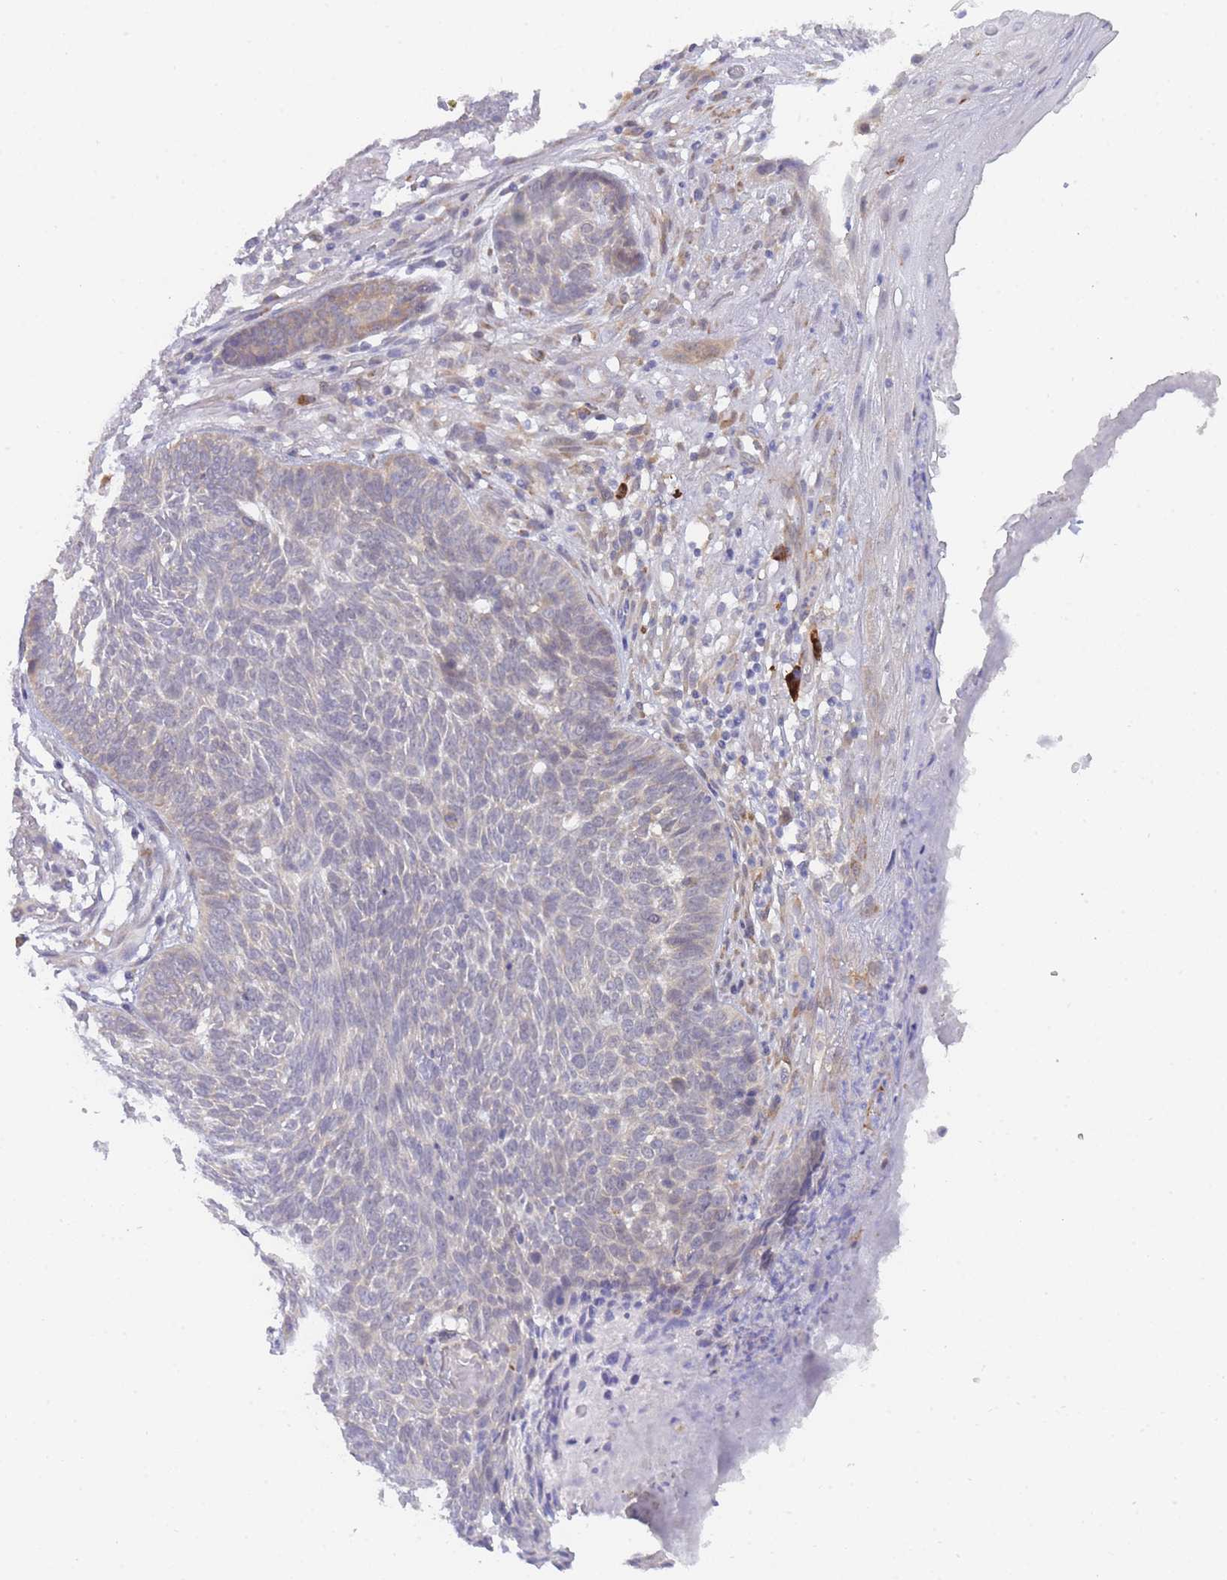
{"staining": {"intensity": "negative", "quantity": "none", "location": "none"}, "tissue": "skin cancer", "cell_type": "Tumor cells", "image_type": "cancer", "snomed": [{"axis": "morphology", "description": "Normal tissue, NOS"}, {"axis": "morphology", "description": "Basal cell carcinoma"}, {"axis": "topography", "description": "Skin"}], "caption": "Basal cell carcinoma (skin) was stained to show a protein in brown. There is no significant expression in tumor cells.", "gene": "ZNF510", "patient": {"sex": "male", "age": 64}}